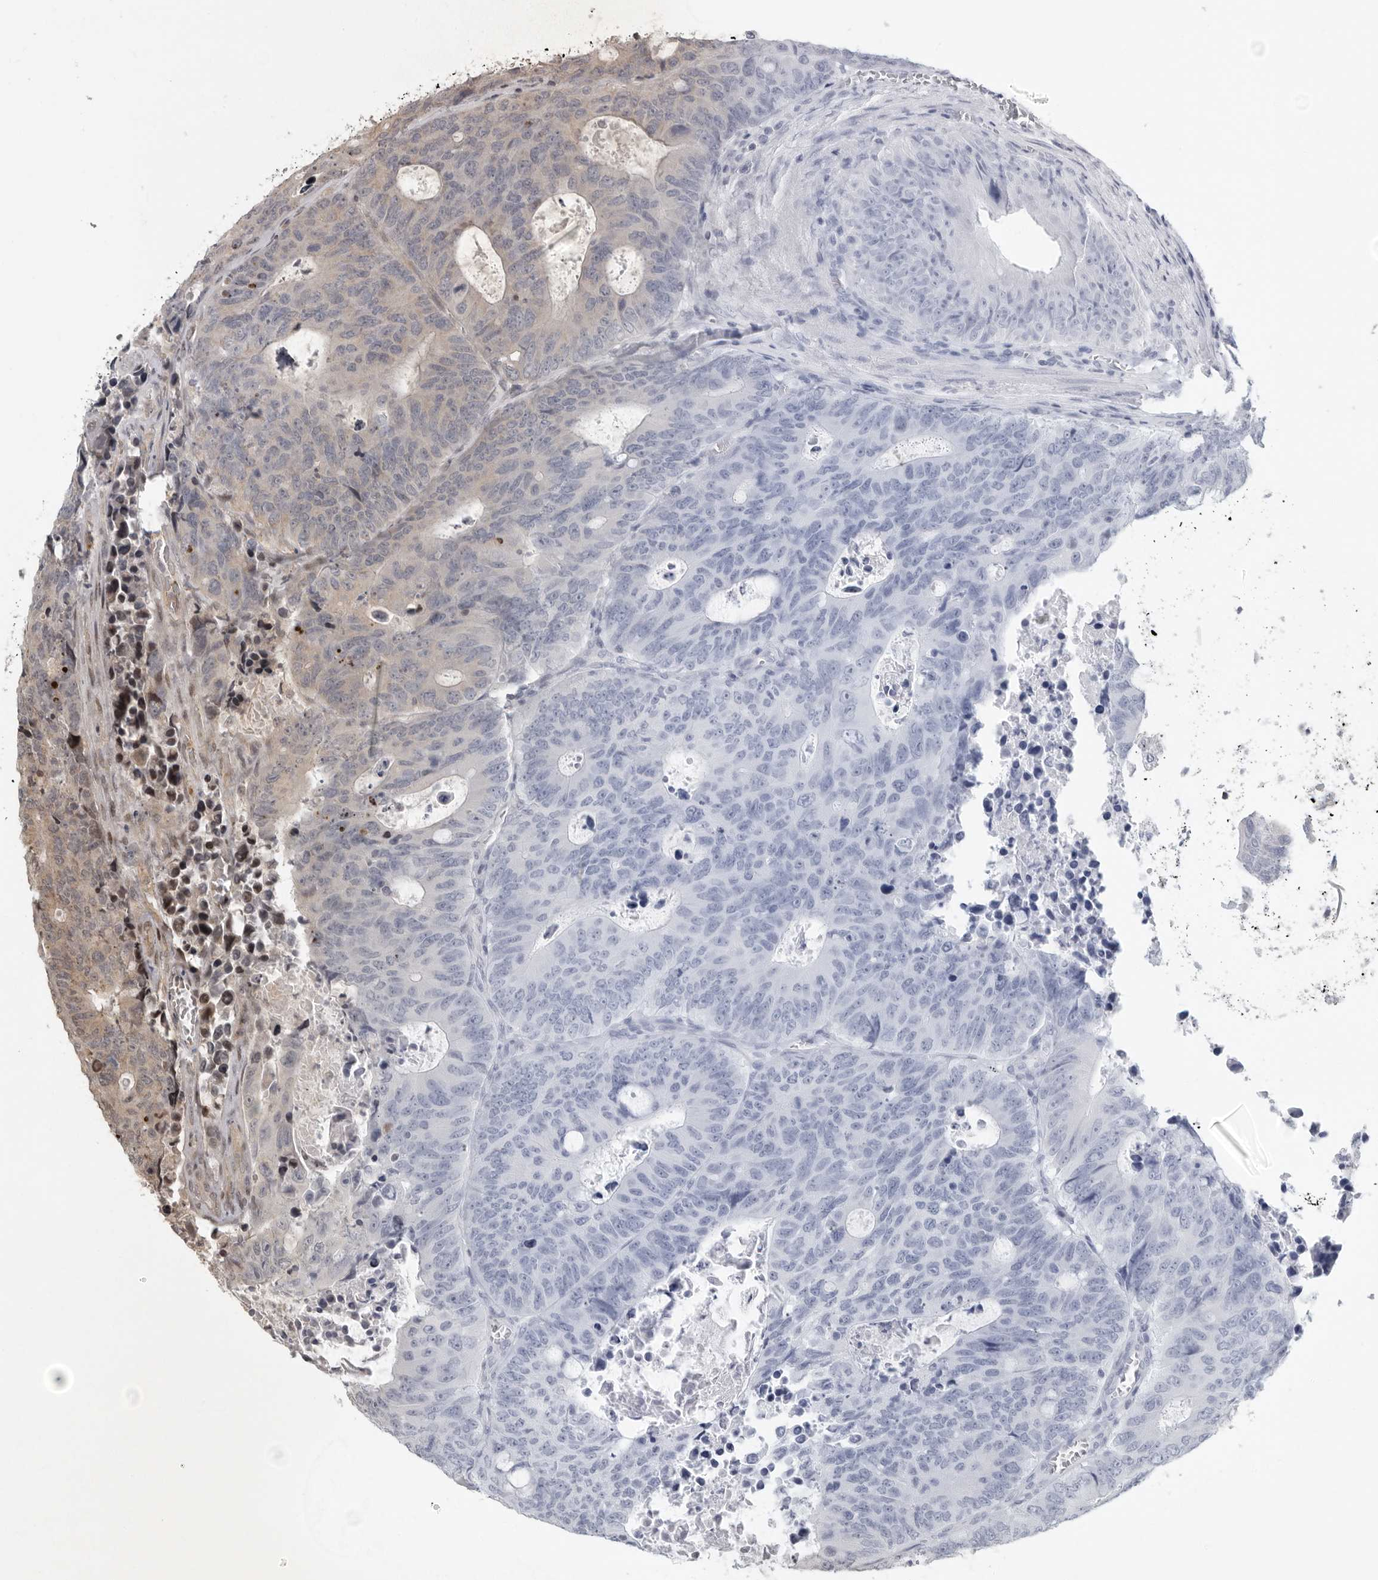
{"staining": {"intensity": "weak", "quantity": "<25%", "location": "cytoplasmic/membranous"}, "tissue": "colorectal cancer", "cell_type": "Tumor cells", "image_type": "cancer", "snomed": [{"axis": "morphology", "description": "Adenocarcinoma, NOS"}, {"axis": "topography", "description": "Colon"}], "caption": "Immunohistochemical staining of human colorectal adenocarcinoma demonstrates no significant expression in tumor cells.", "gene": "RABIF", "patient": {"sex": "male", "age": 87}}